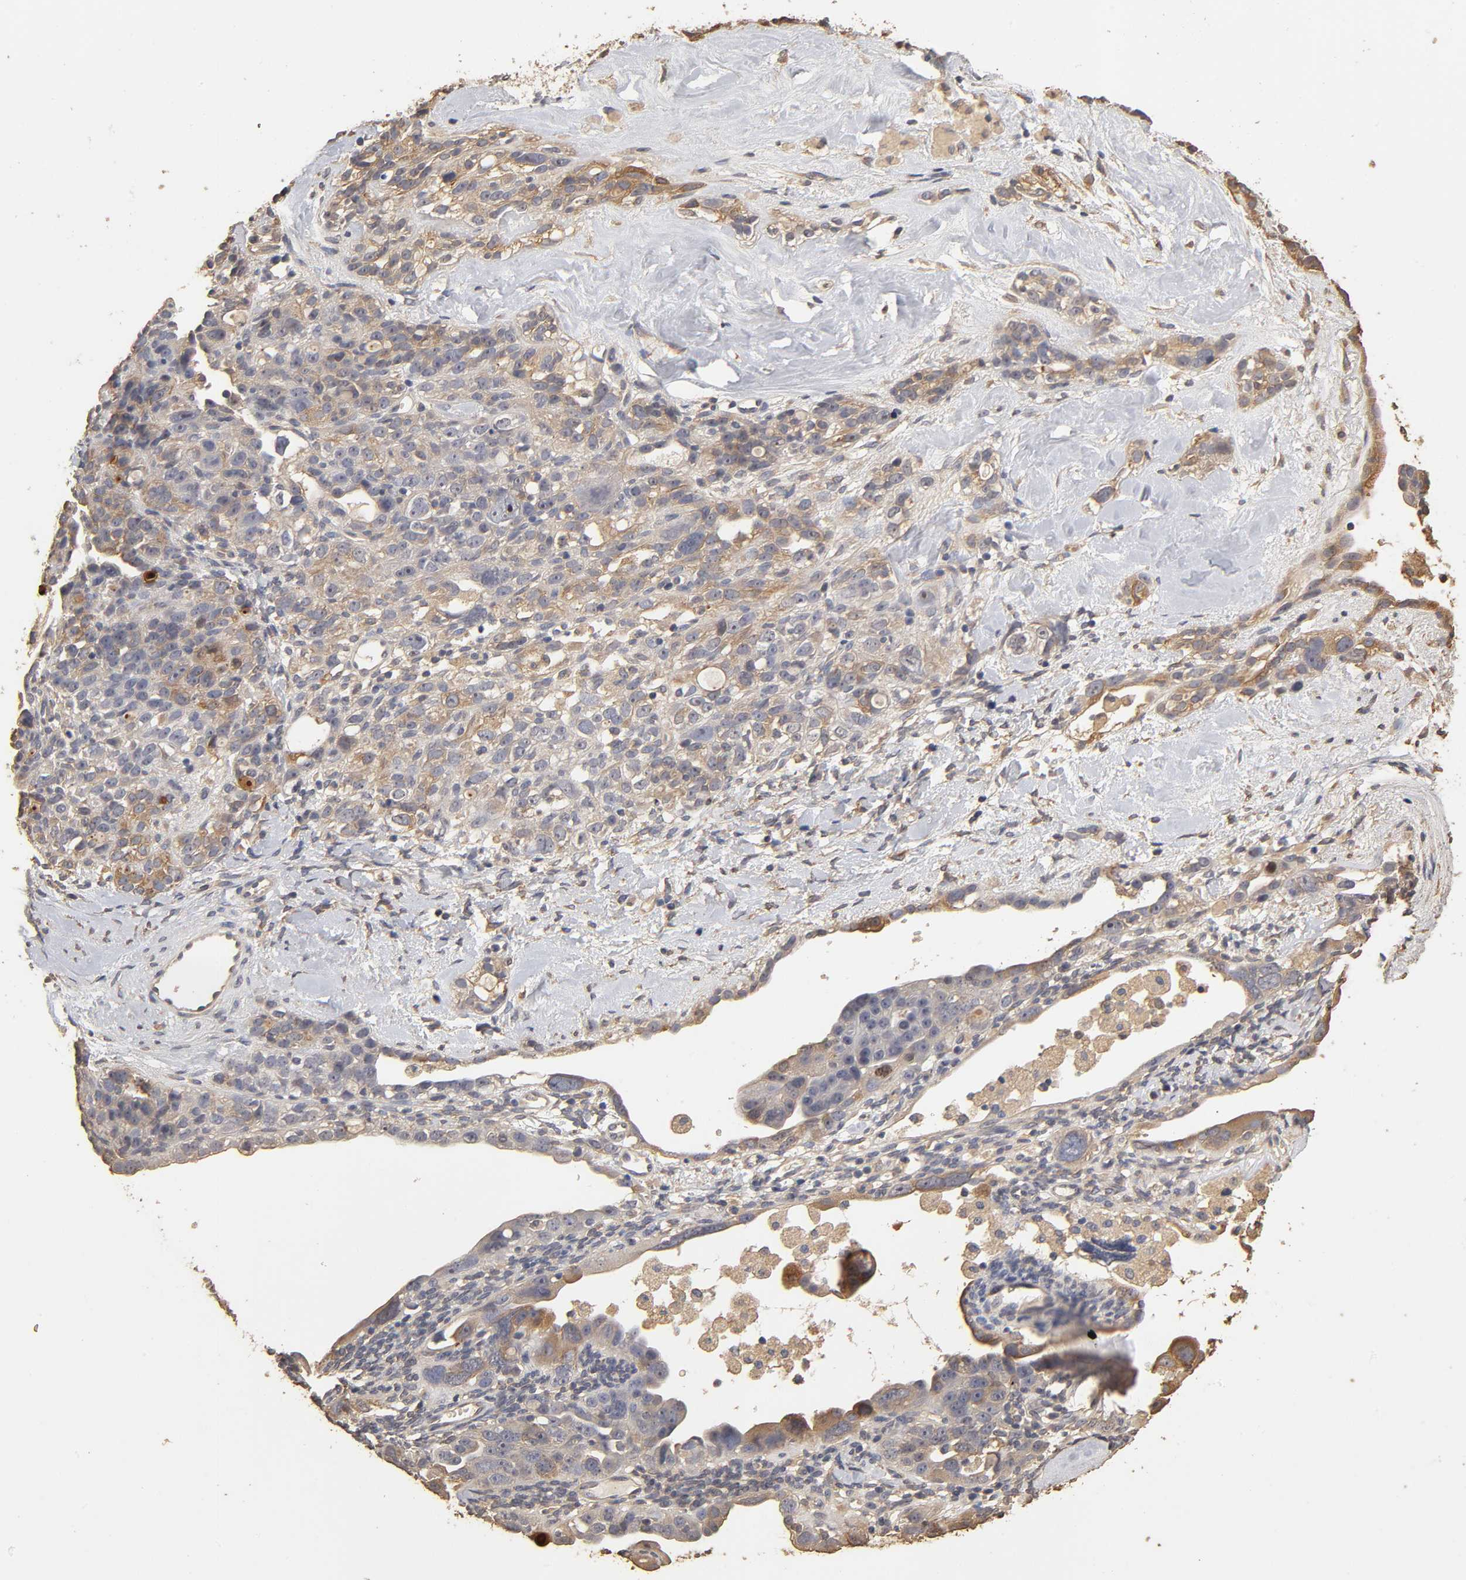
{"staining": {"intensity": "moderate", "quantity": "25%-75%", "location": "cytoplasmic/membranous"}, "tissue": "ovarian cancer", "cell_type": "Tumor cells", "image_type": "cancer", "snomed": [{"axis": "morphology", "description": "Cystadenocarcinoma, serous, NOS"}, {"axis": "topography", "description": "Ovary"}], "caption": "A medium amount of moderate cytoplasmic/membranous staining is seen in approximately 25%-75% of tumor cells in ovarian cancer tissue. (DAB IHC, brown staining for protein, blue staining for nuclei).", "gene": "VSIG4", "patient": {"sex": "female", "age": 66}}